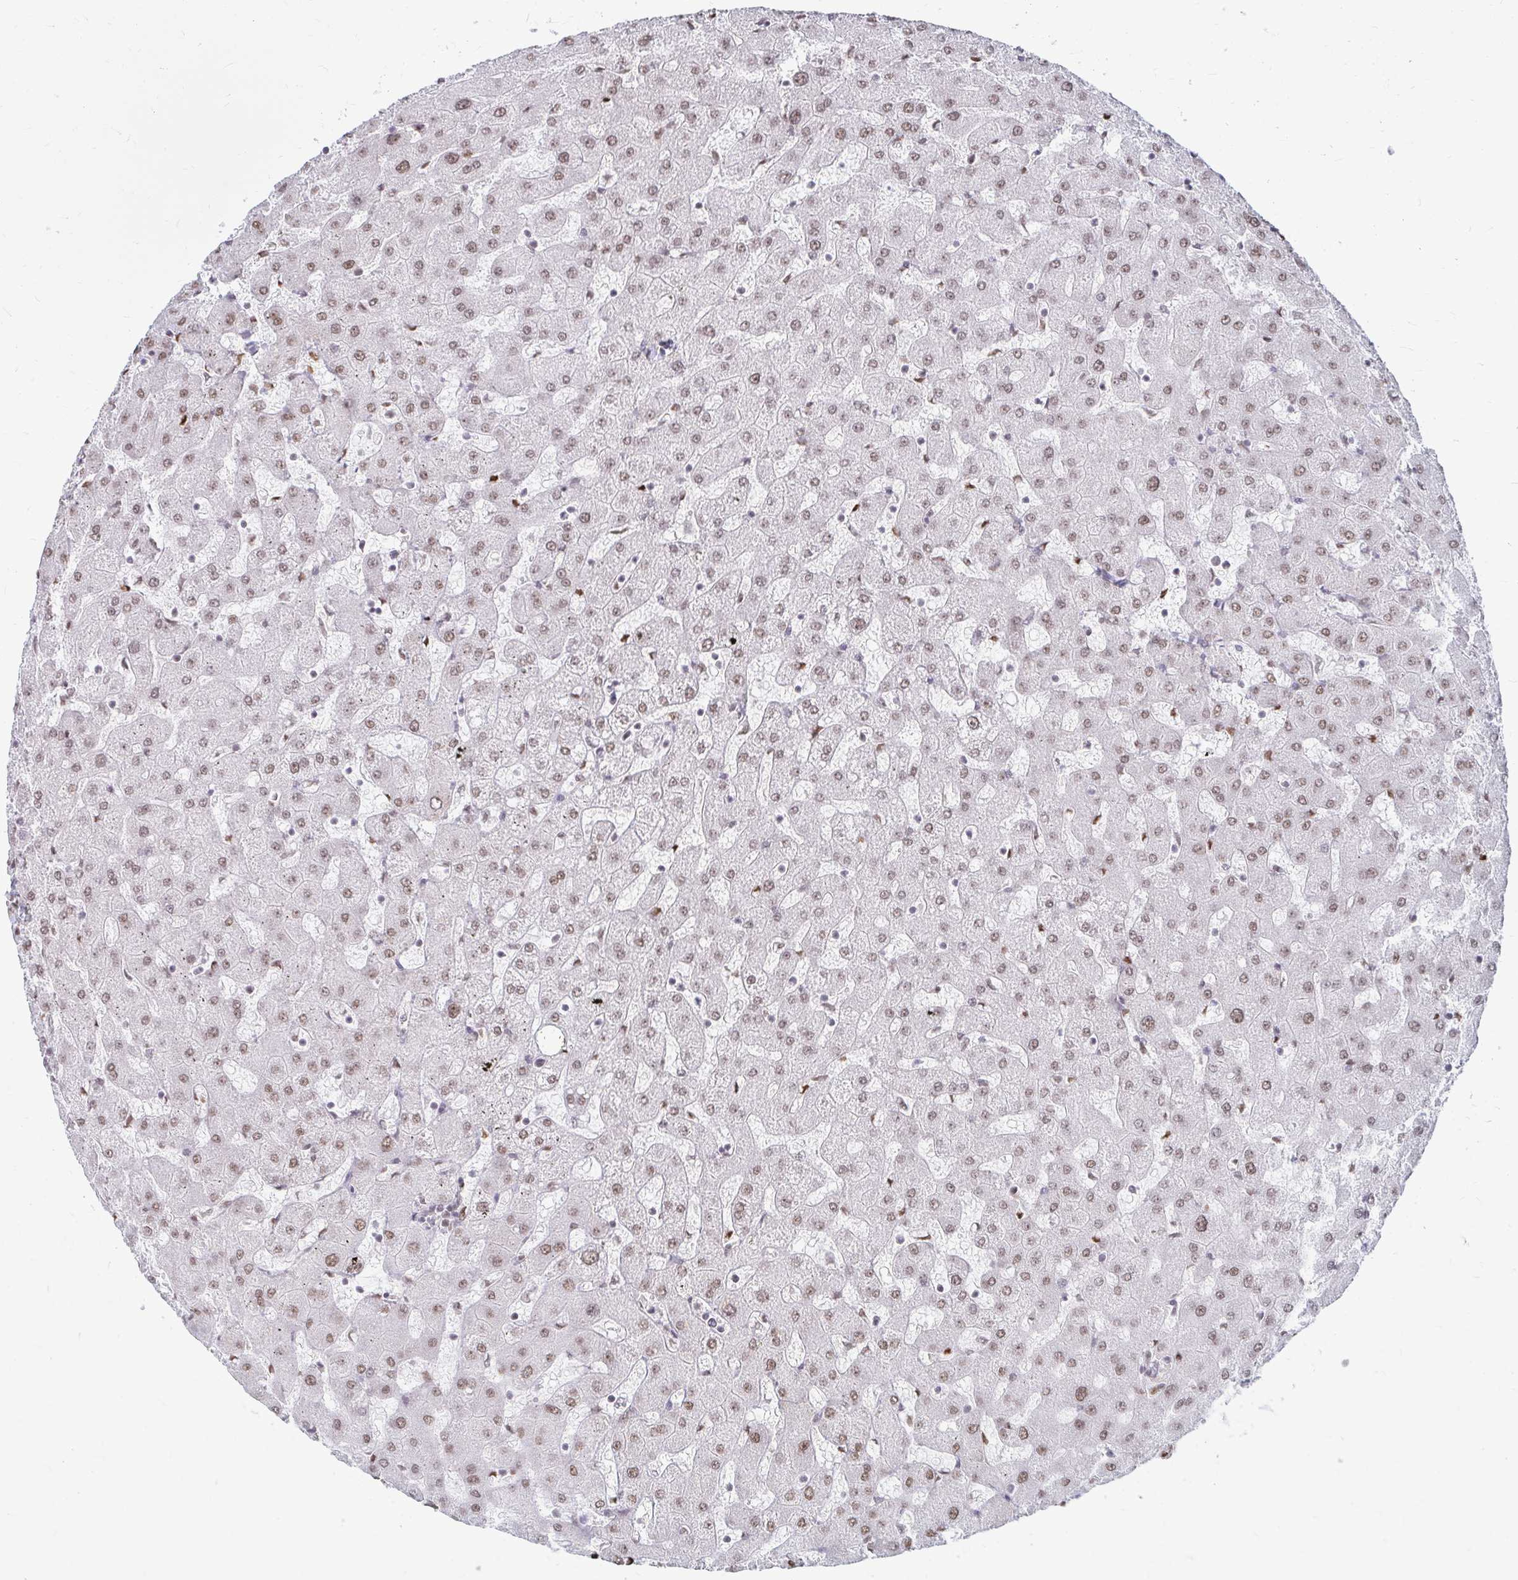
{"staining": {"intensity": "moderate", "quantity": ">75%", "location": "nuclear"}, "tissue": "liver", "cell_type": "Cholangiocytes", "image_type": "normal", "snomed": [{"axis": "morphology", "description": "Normal tissue, NOS"}, {"axis": "topography", "description": "Liver"}], "caption": "Immunohistochemical staining of normal human liver demonstrates >75% levels of moderate nuclear protein staining in about >75% of cholangiocytes.", "gene": "HNRNPU", "patient": {"sex": "female", "age": 63}}